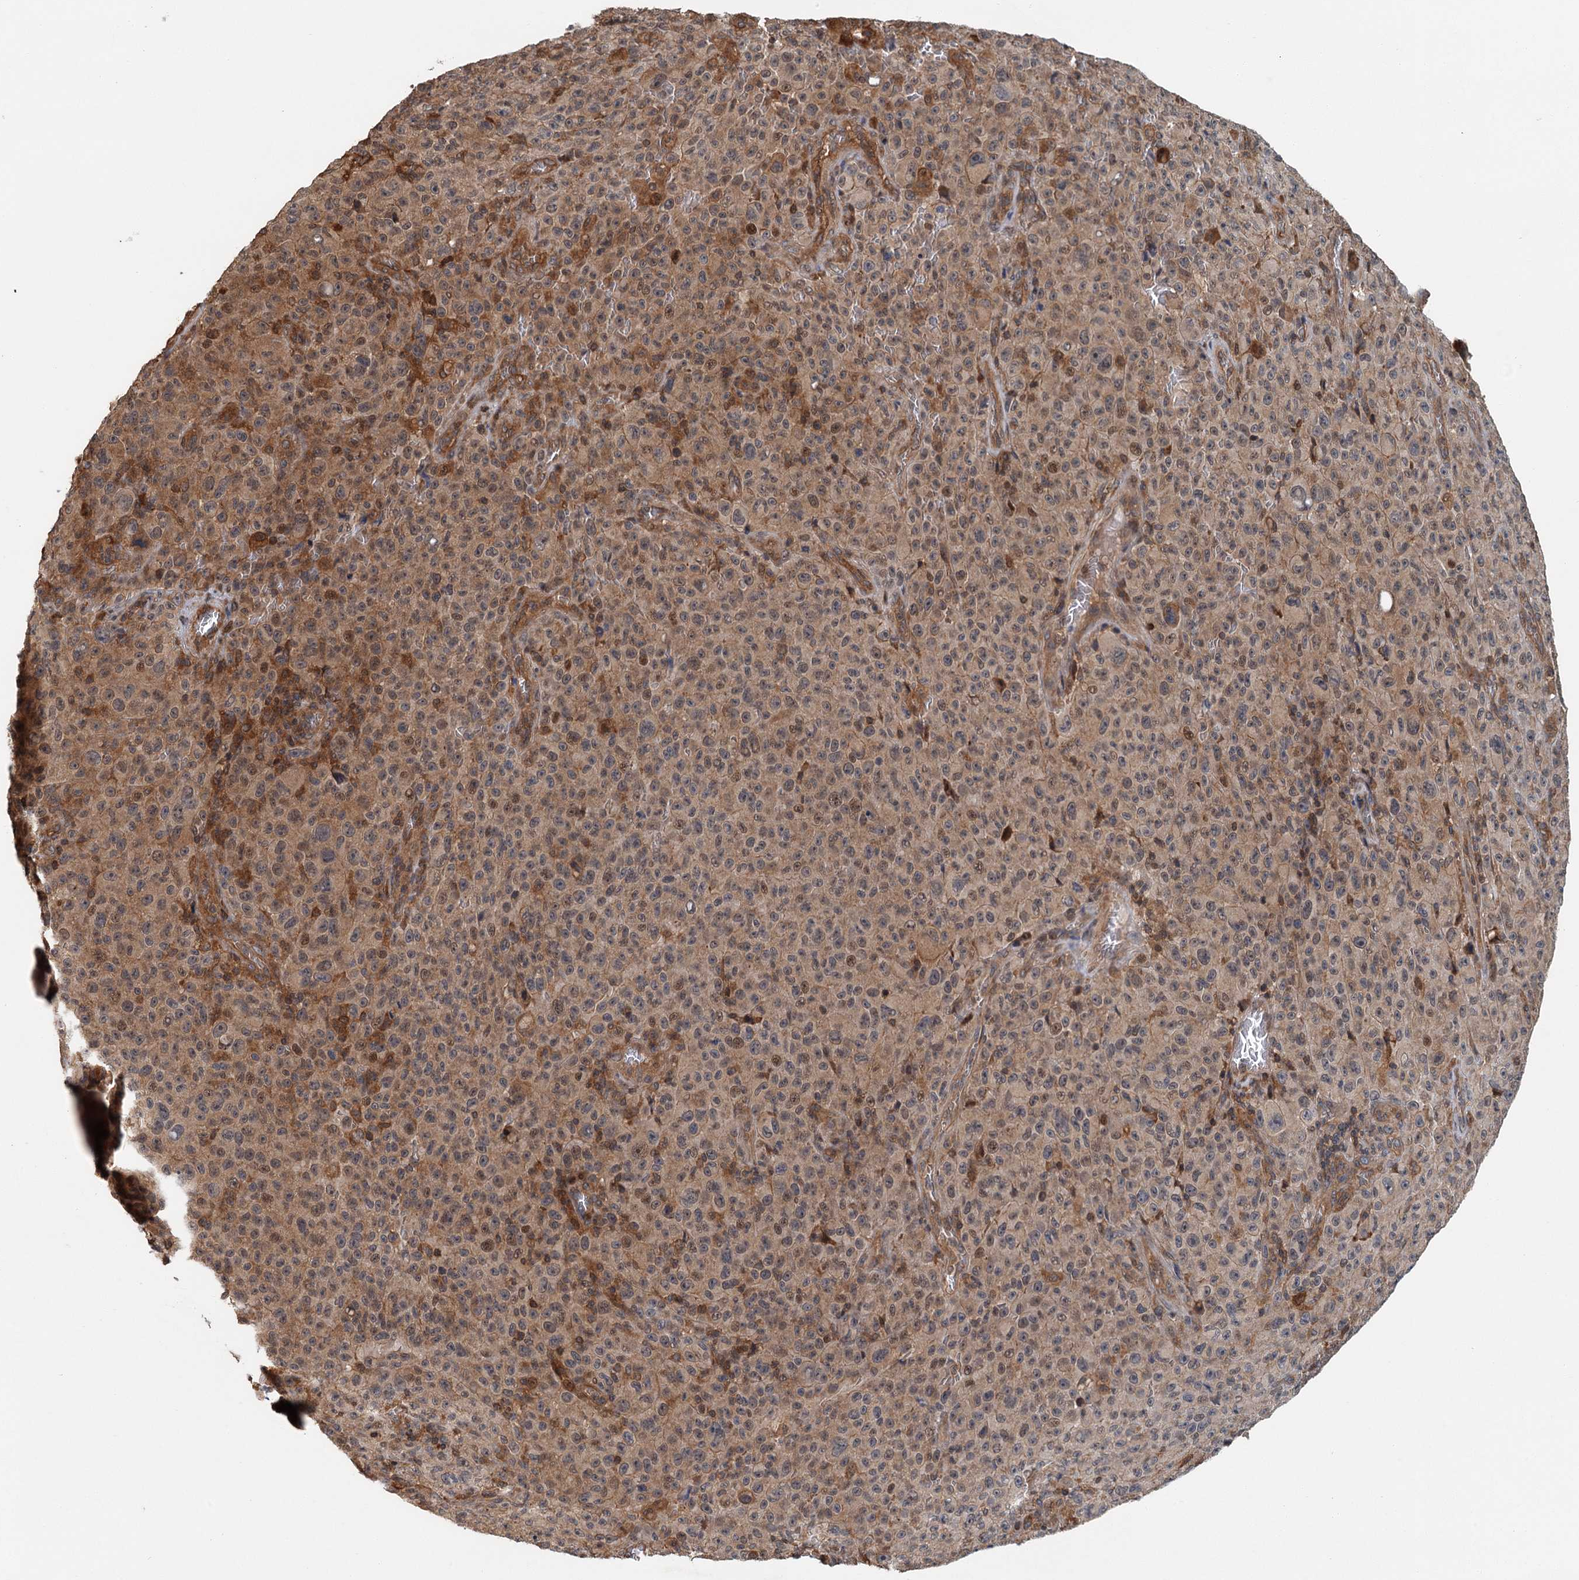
{"staining": {"intensity": "weak", "quantity": "<25%", "location": "cytoplasmic/membranous"}, "tissue": "melanoma", "cell_type": "Tumor cells", "image_type": "cancer", "snomed": [{"axis": "morphology", "description": "Malignant melanoma, NOS"}, {"axis": "topography", "description": "Skin"}], "caption": "The immunohistochemistry (IHC) micrograph has no significant positivity in tumor cells of malignant melanoma tissue. (IHC, brightfield microscopy, high magnification).", "gene": "ZNF527", "patient": {"sex": "female", "age": 82}}